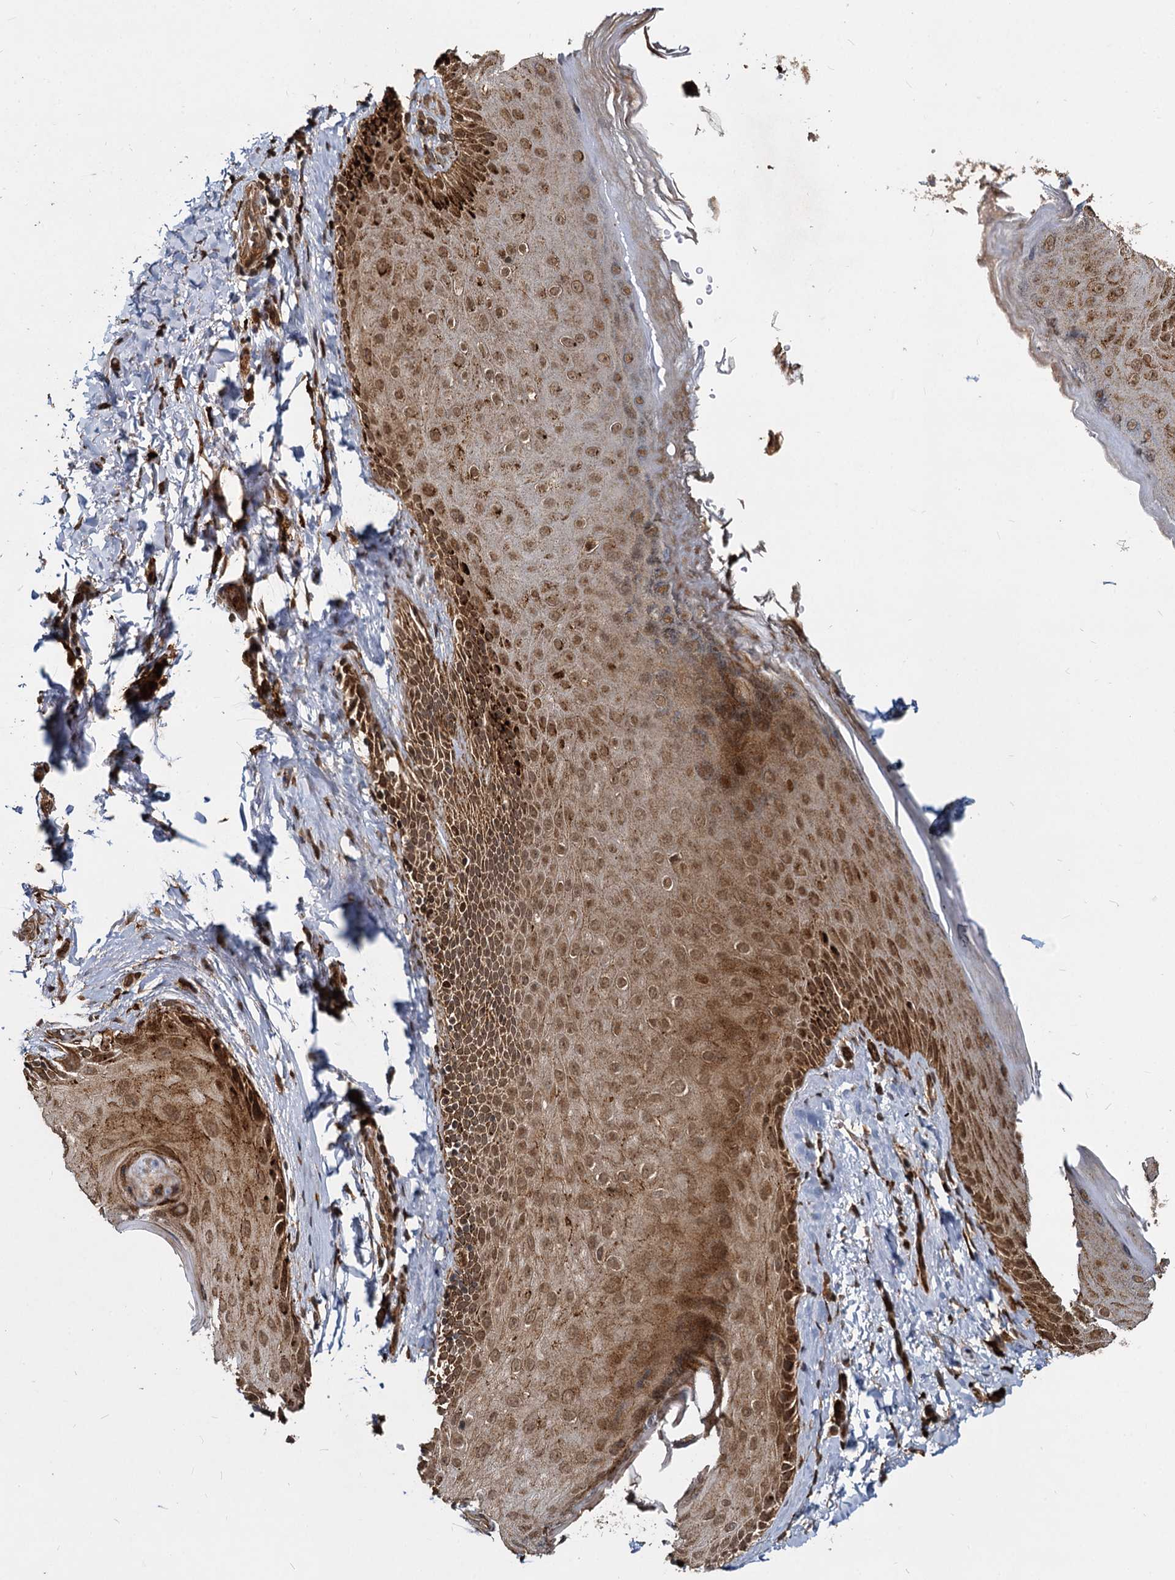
{"staining": {"intensity": "moderate", "quantity": ">75%", "location": "cytoplasmic/membranous,nuclear"}, "tissue": "skin", "cell_type": "Epidermal cells", "image_type": "normal", "snomed": [{"axis": "morphology", "description": "Normal tissue, NOS"}, {"axis": "topography", "description": "Anal"}], "caption": "Immunohistochemistry of unremarkable human skin shows medium levels of moderate cytoplasmic/membranous,nuclear staining in about >75% of epidermal cells. The staining was performed using DAB, with brown indicating positive protein expression. Nuclei are stained blue with hematoxylin.", "gene": "TRIM23", "patient": {"sex": "male", "age": 44}}